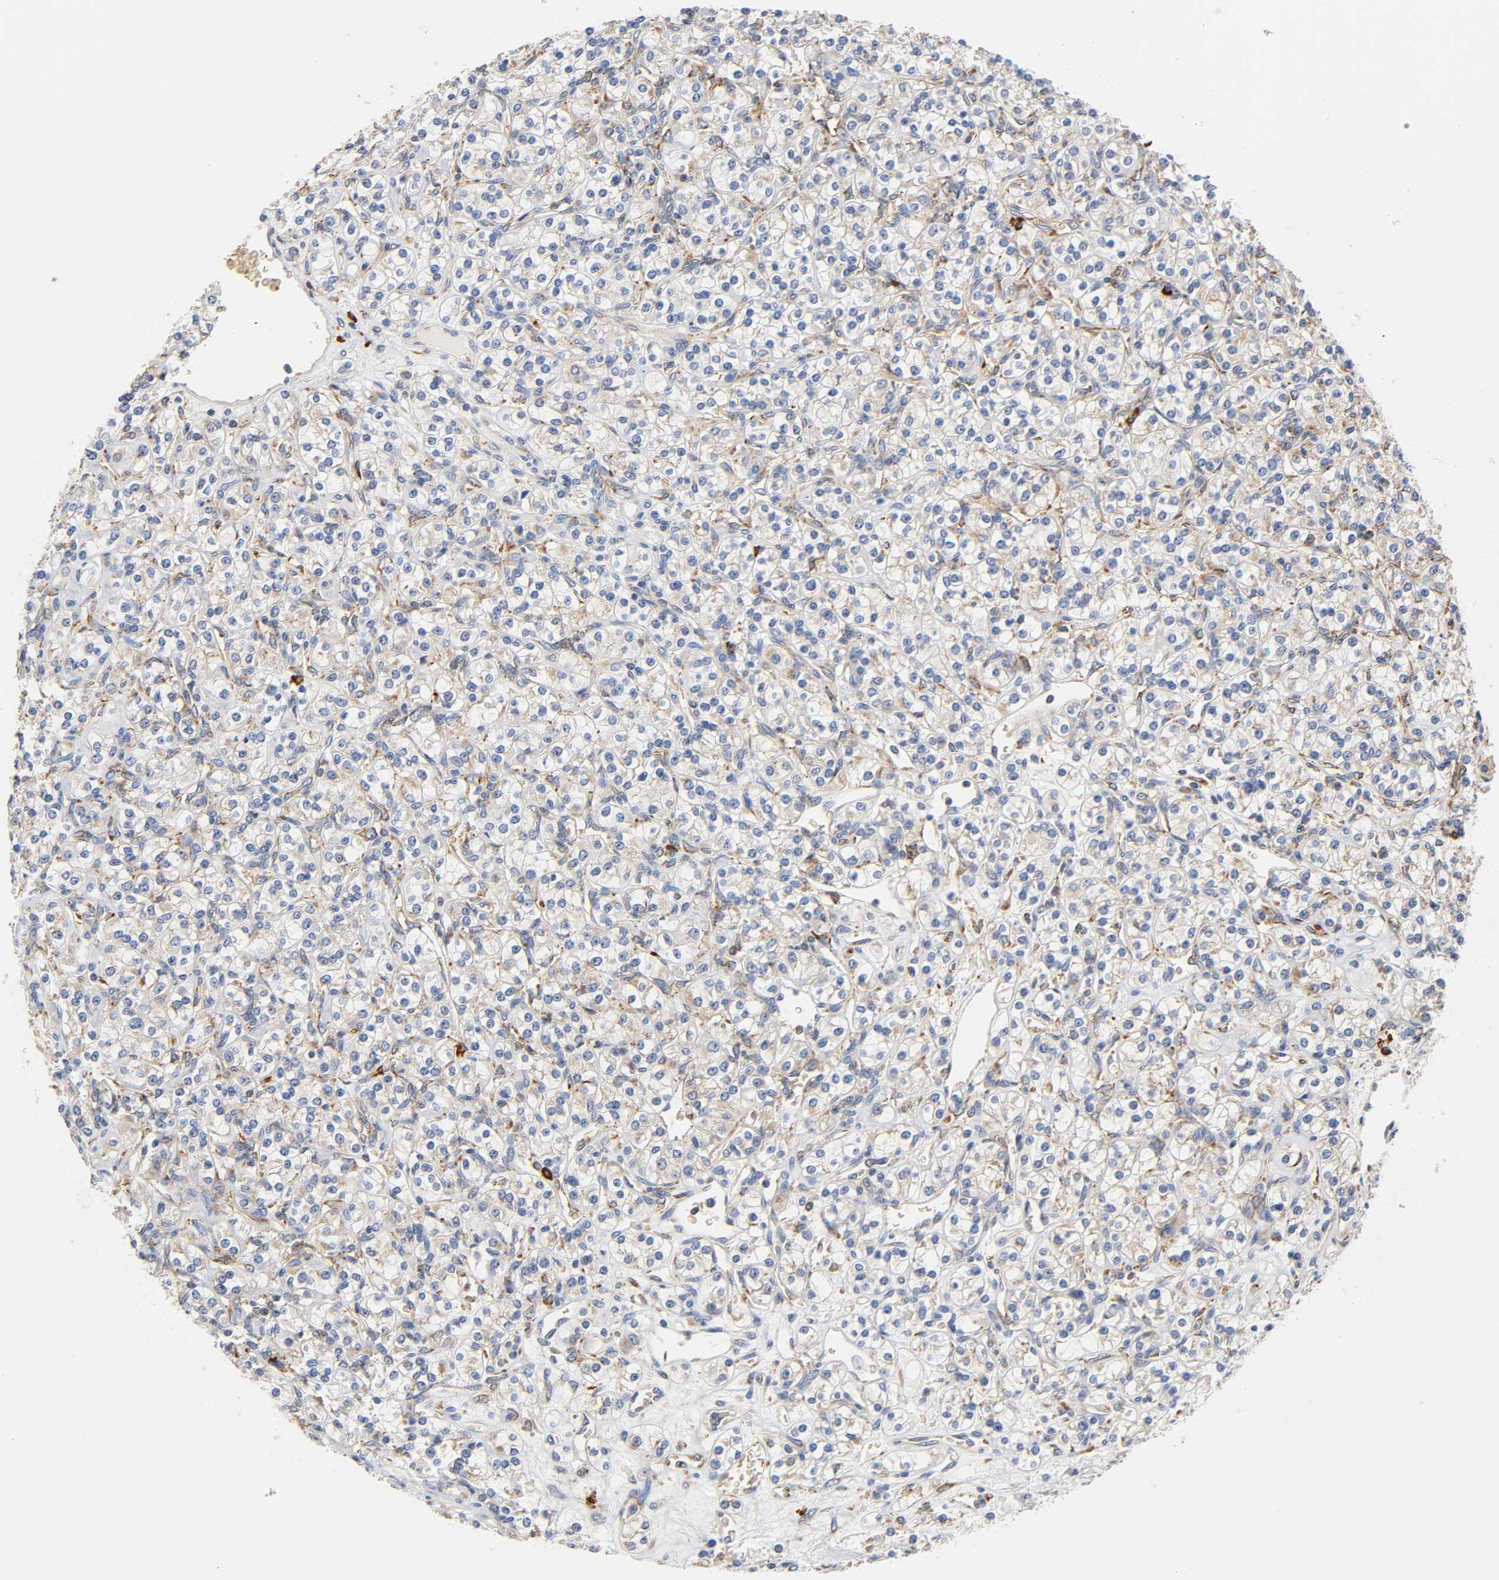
{"staining": {"intensity": "weak", "quantity": "25%-75%", "location": "cytoplasmic/membranous"}, "tissue": "renal cancer", "cell_type": "Tumor cells", "image_type": "cancer", "snomed": [{"axis": "morphology", "description": "Adenocarcinoma, NOS"}, {"axis": "topography", "description": "Kidney"}], "caption": "Renal cancer (adenocarcinoma) tissue displays weak cytoplasmic/membranous positivity in approximately 25%-75% of tumor cells, visualized by immunohistochemistry.", "gene": "UCKL1", "patient": {"sex": "male", "age": 77}}